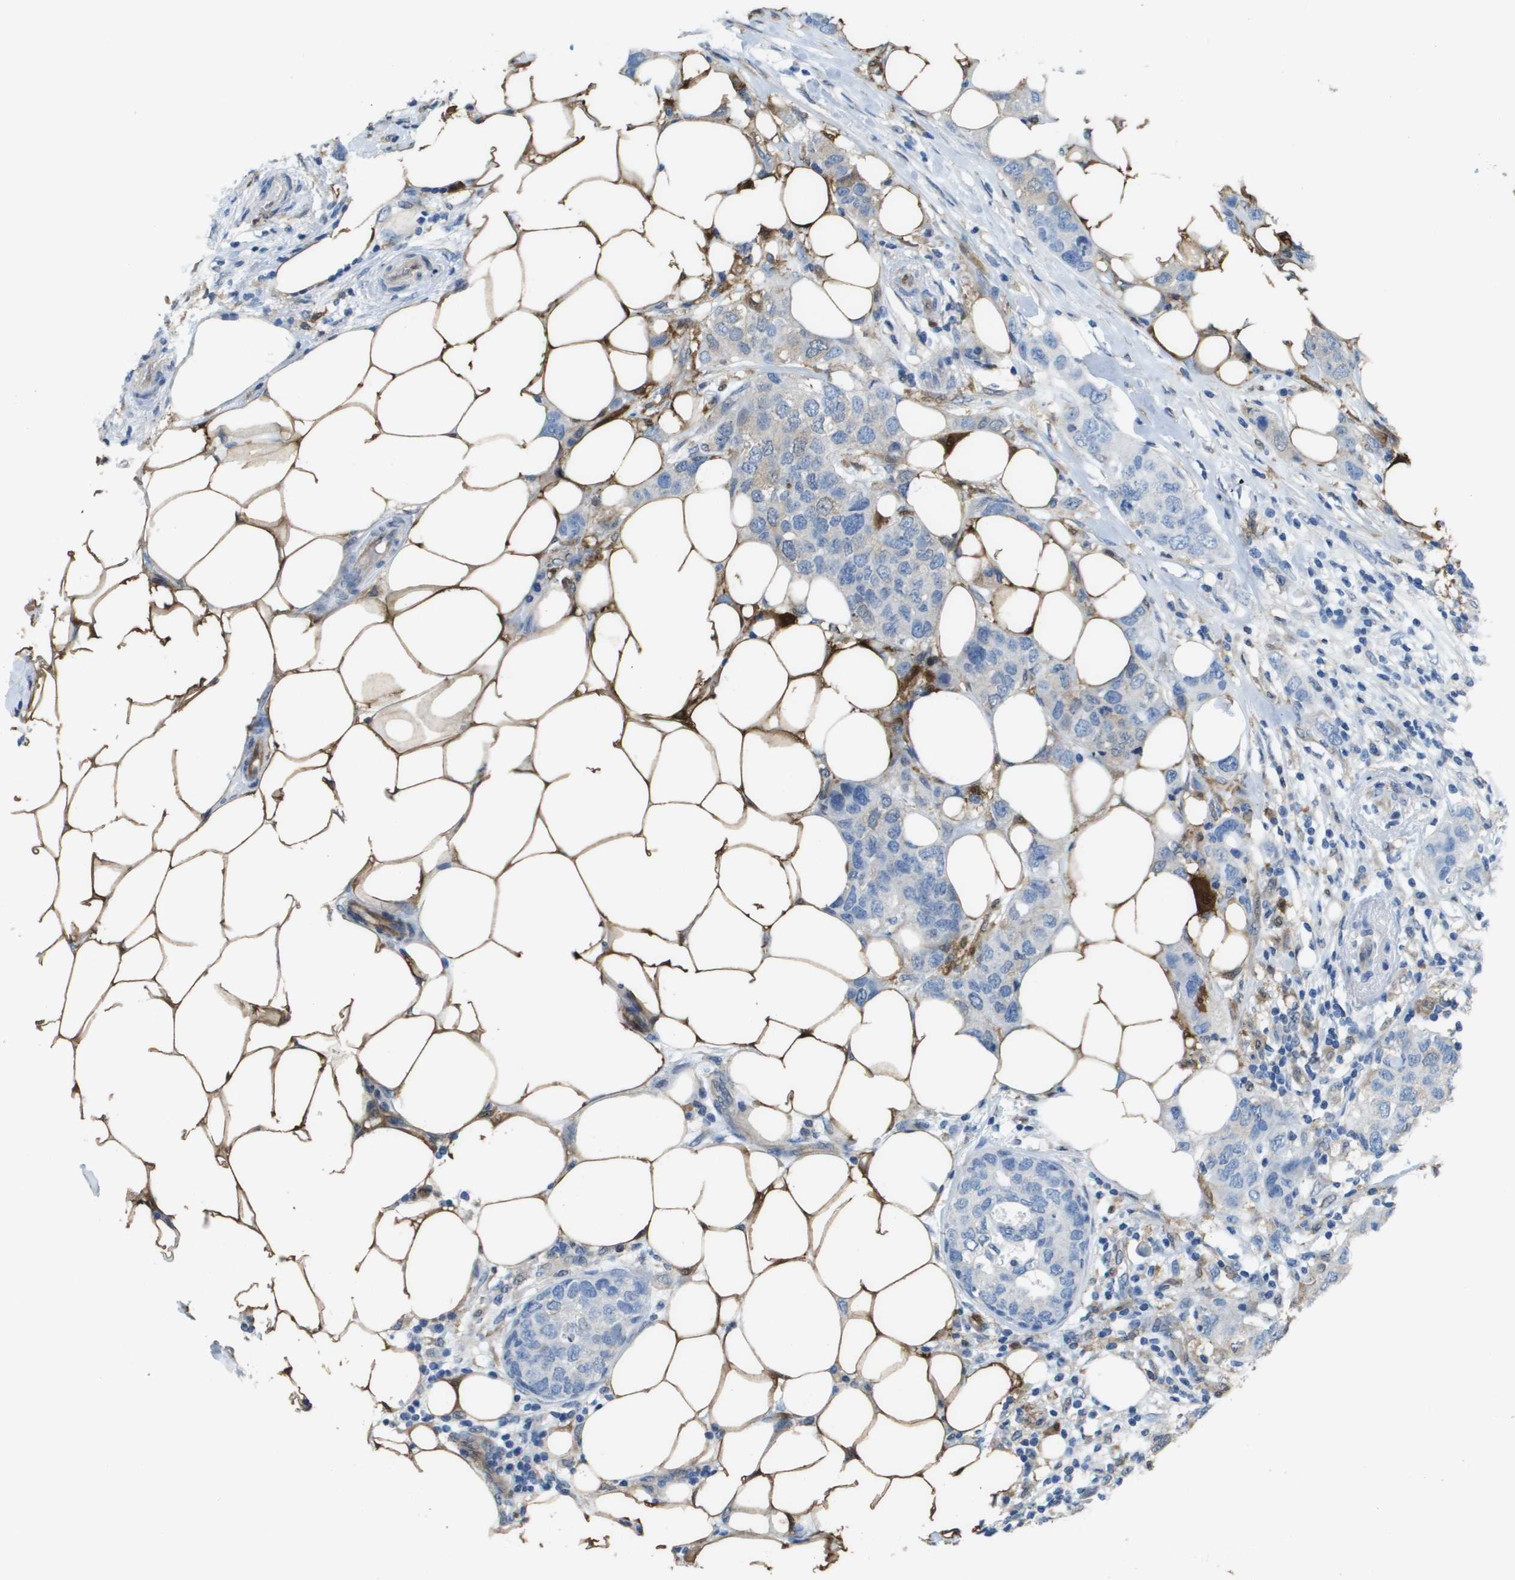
{"staining": {"intensity": "negative", "quantity": "none", "location": "none"}, "tissue": "breast cancer", "cell_type": "Tumor cells", "image_type": "cancer", "snomed": [{"axis": "morphology", "description": "Duct carcinoma"}, {"axis": "topography", "description": "Breast"}], "caption": "Immunohistochemical staining of human intraductal carcinoma (breast) shows no significant expression in tumor cells.", "gene": "FABP5", "patient": {"sex": "female", "age": 50}}